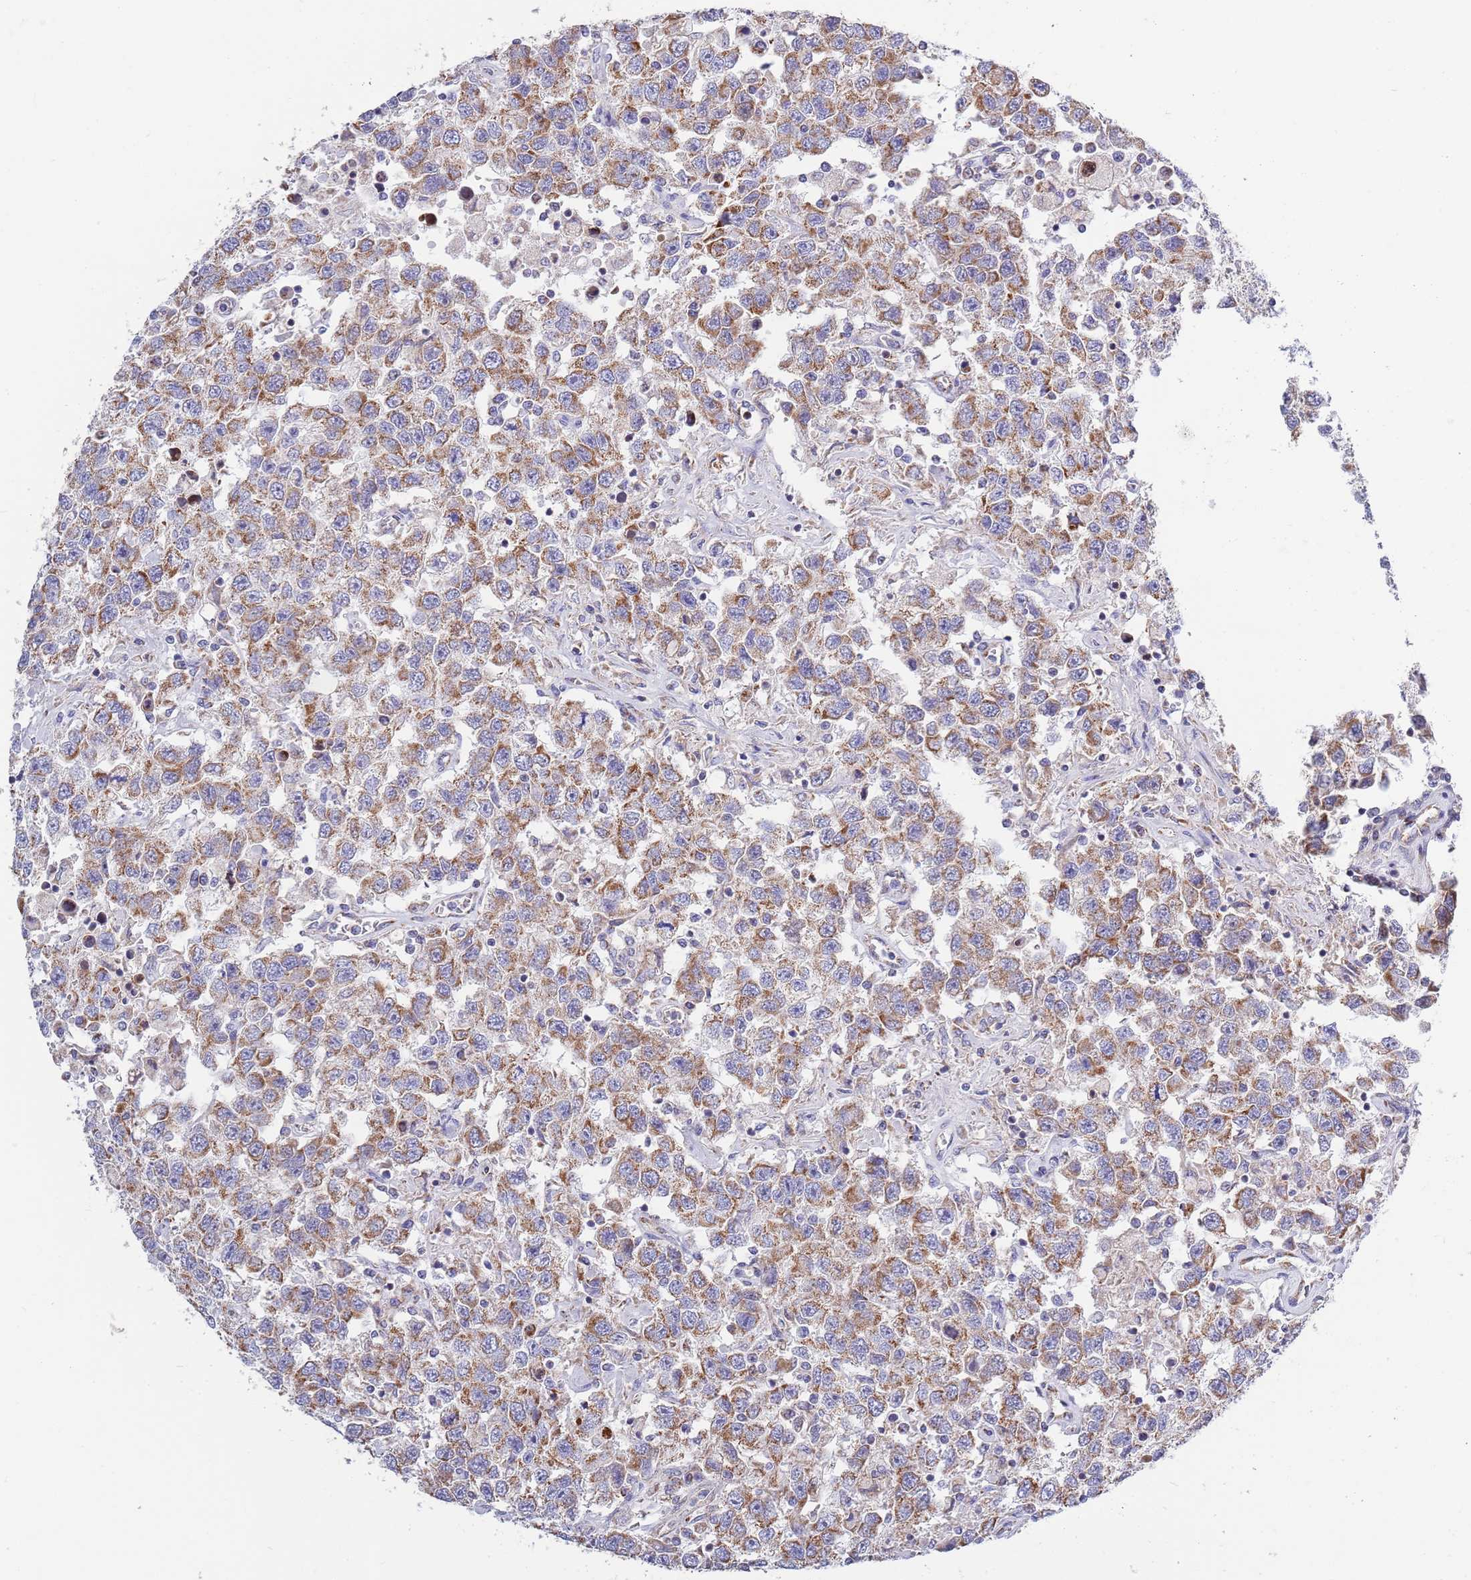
{"staining": {"intensity": "moderate", "quantity": ">75%", "location": "cytoplasmic/membranous"}, "tissue": "testis cancer", "cell_type": "Tumor cells", "image_type": "cancer", "snomed": [{"axis": "morphology", "description": "Seminoma, NOS"}, {"axis": "topography", "description": "Testis"}], "caption": "Protein analysis of testis cancer (seminoma) tissue demonstrates moderate cytoplasmic/membranous positivity in approximately >75% of tumor cells. (brown staining indicates protein expression, while blue staining denotes nuclei).", "gene": "EMC8", "patient": {"sex": "male", "age": 41}}